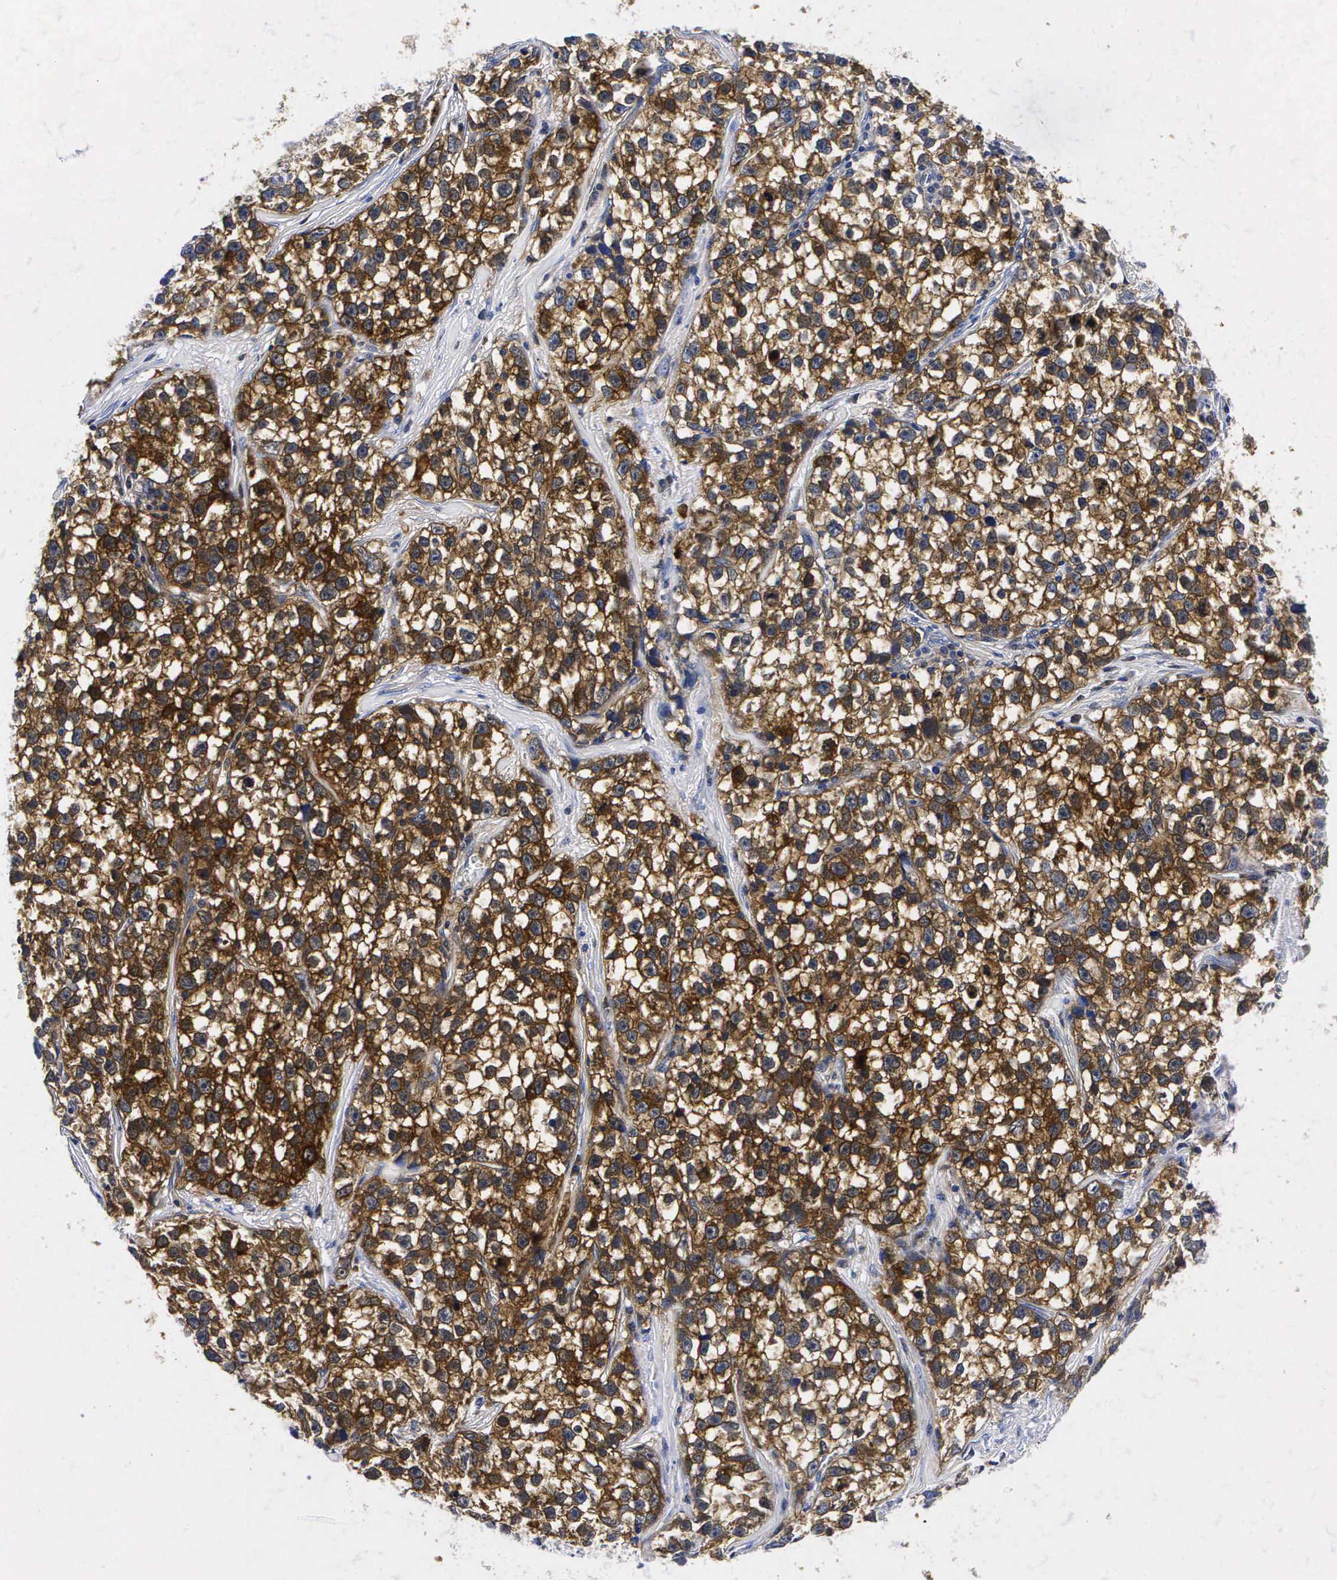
{"staining": {"intensity": "strong", "quantity": ">75%", "location": "cytoplasmic/membranous"}, "tissue": "testis cancer", "cell_type": "Tumor cells", "image_type": "cancer", "snomed": [{"axis": "morphology", "description": "Seminoma, NOS"}, {"axis": "morphology", "description": "Carcinoma, Embryonal, NOS"}, {"axis": "topography", "description": "Testis"}], "caption": "The image displays immunohistochemical staining of testis cancer. There is strong cytoplasmic/membranous expression is seen in approximately >75% of tumor cells. The staining is performed using DAB (3,3'-diaminobenzidine) brown chromogen to label protein expression. The nuclei are counter-stained blue using hematoxylin.", "gene": "ENO2", "patient": {"sex": "male", "age": 30}}